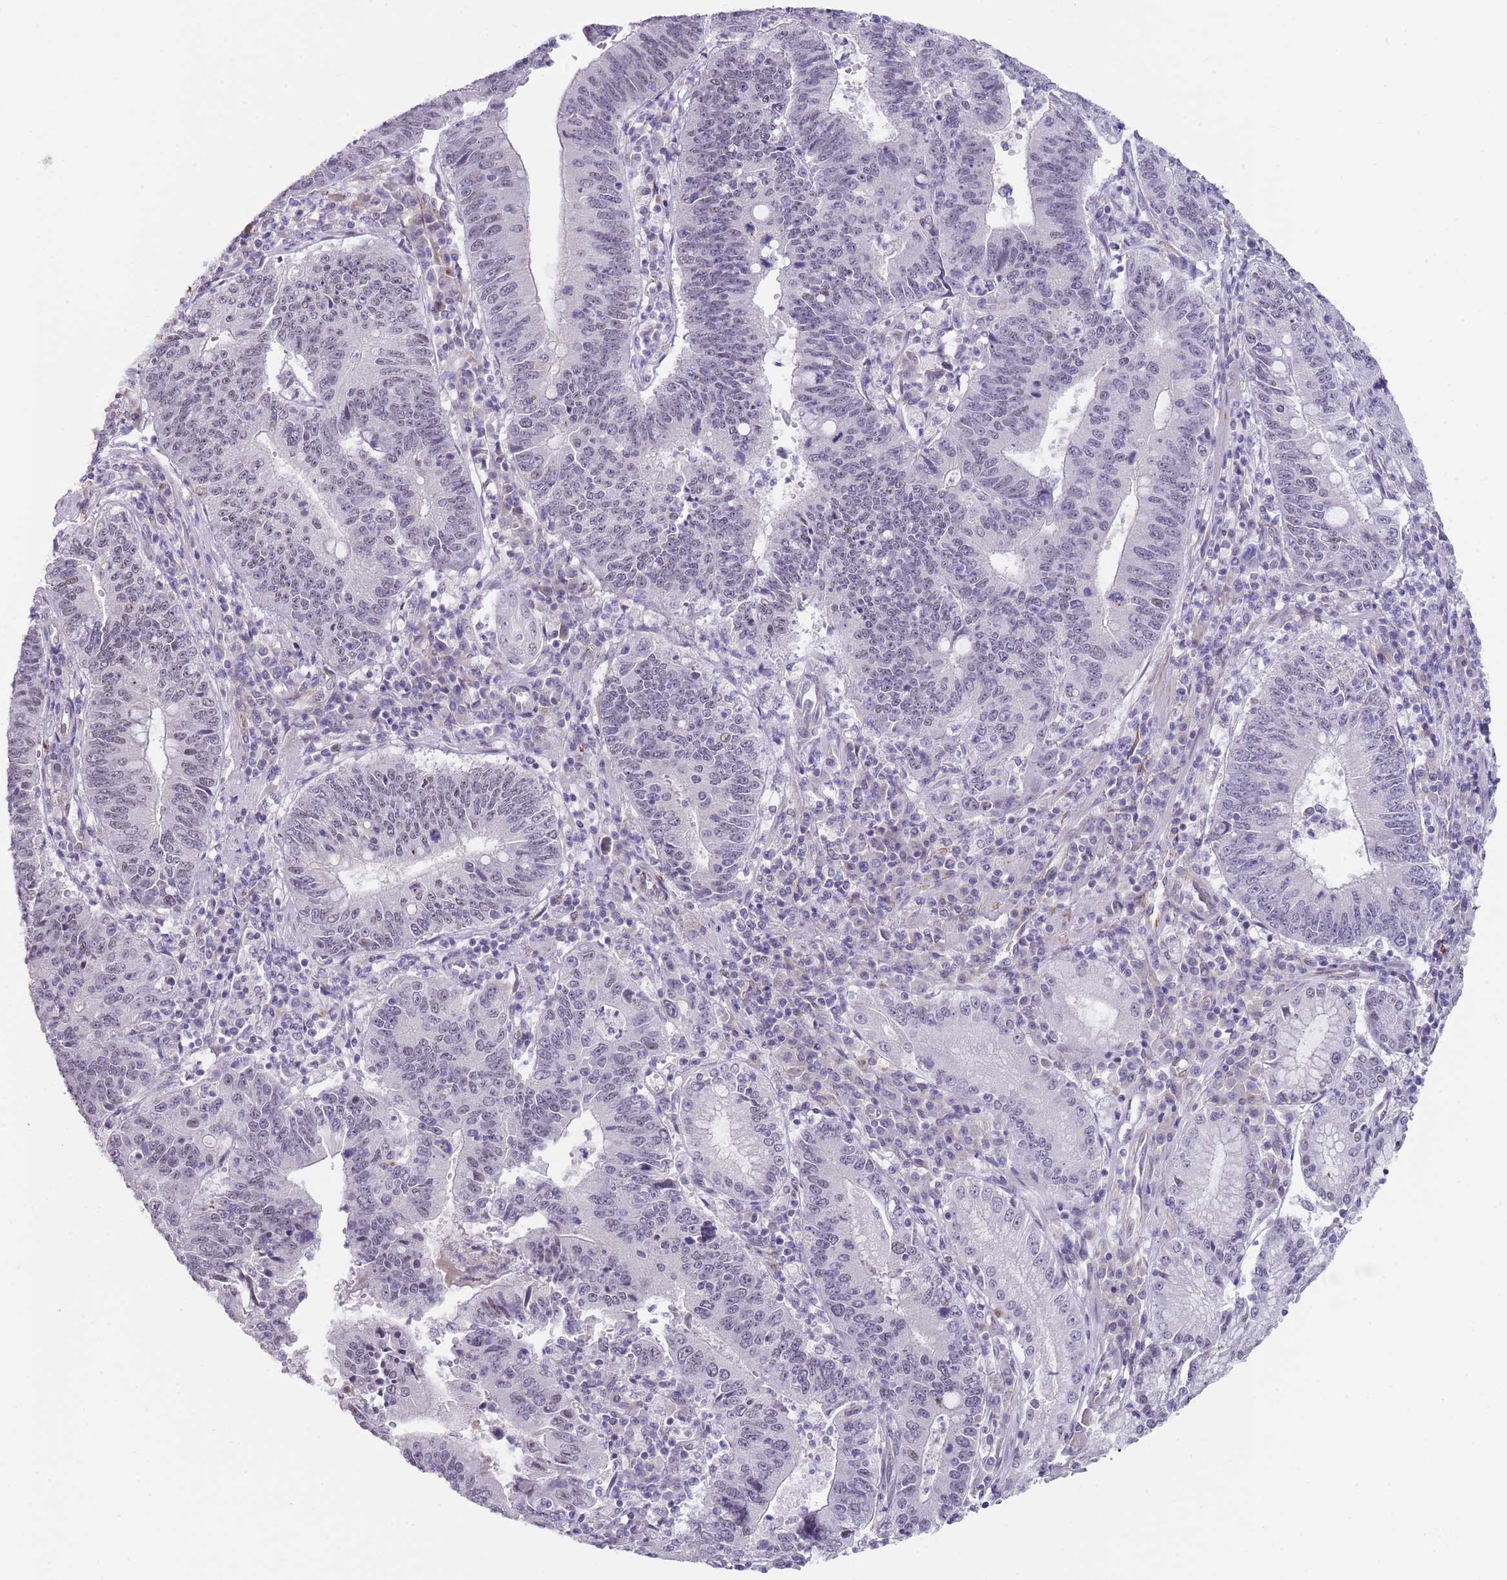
{"staining": {"intensity": "negative", "quantity": "none", "location": "none"}, "tissue": "stomach cancer", "cell_type": "Tumor cells", "image_type": "cancer", "snomed": [{"axis": "morphology", "description": "Adenocarcinoma, NOS"}, {"axis": "topography", "description": "Stomach"}], "caption": "Immunohistochemistry (IHC) of human stomach adenocarcinoma reveals no staining in tumor cells. (DAB (3,3'-diaminobenzidine) immunohistochemistry visualized using brightfield microscopy, high magnification).", "gene": "NBPF3", "patient": {"sex": "male", "age": 59}}